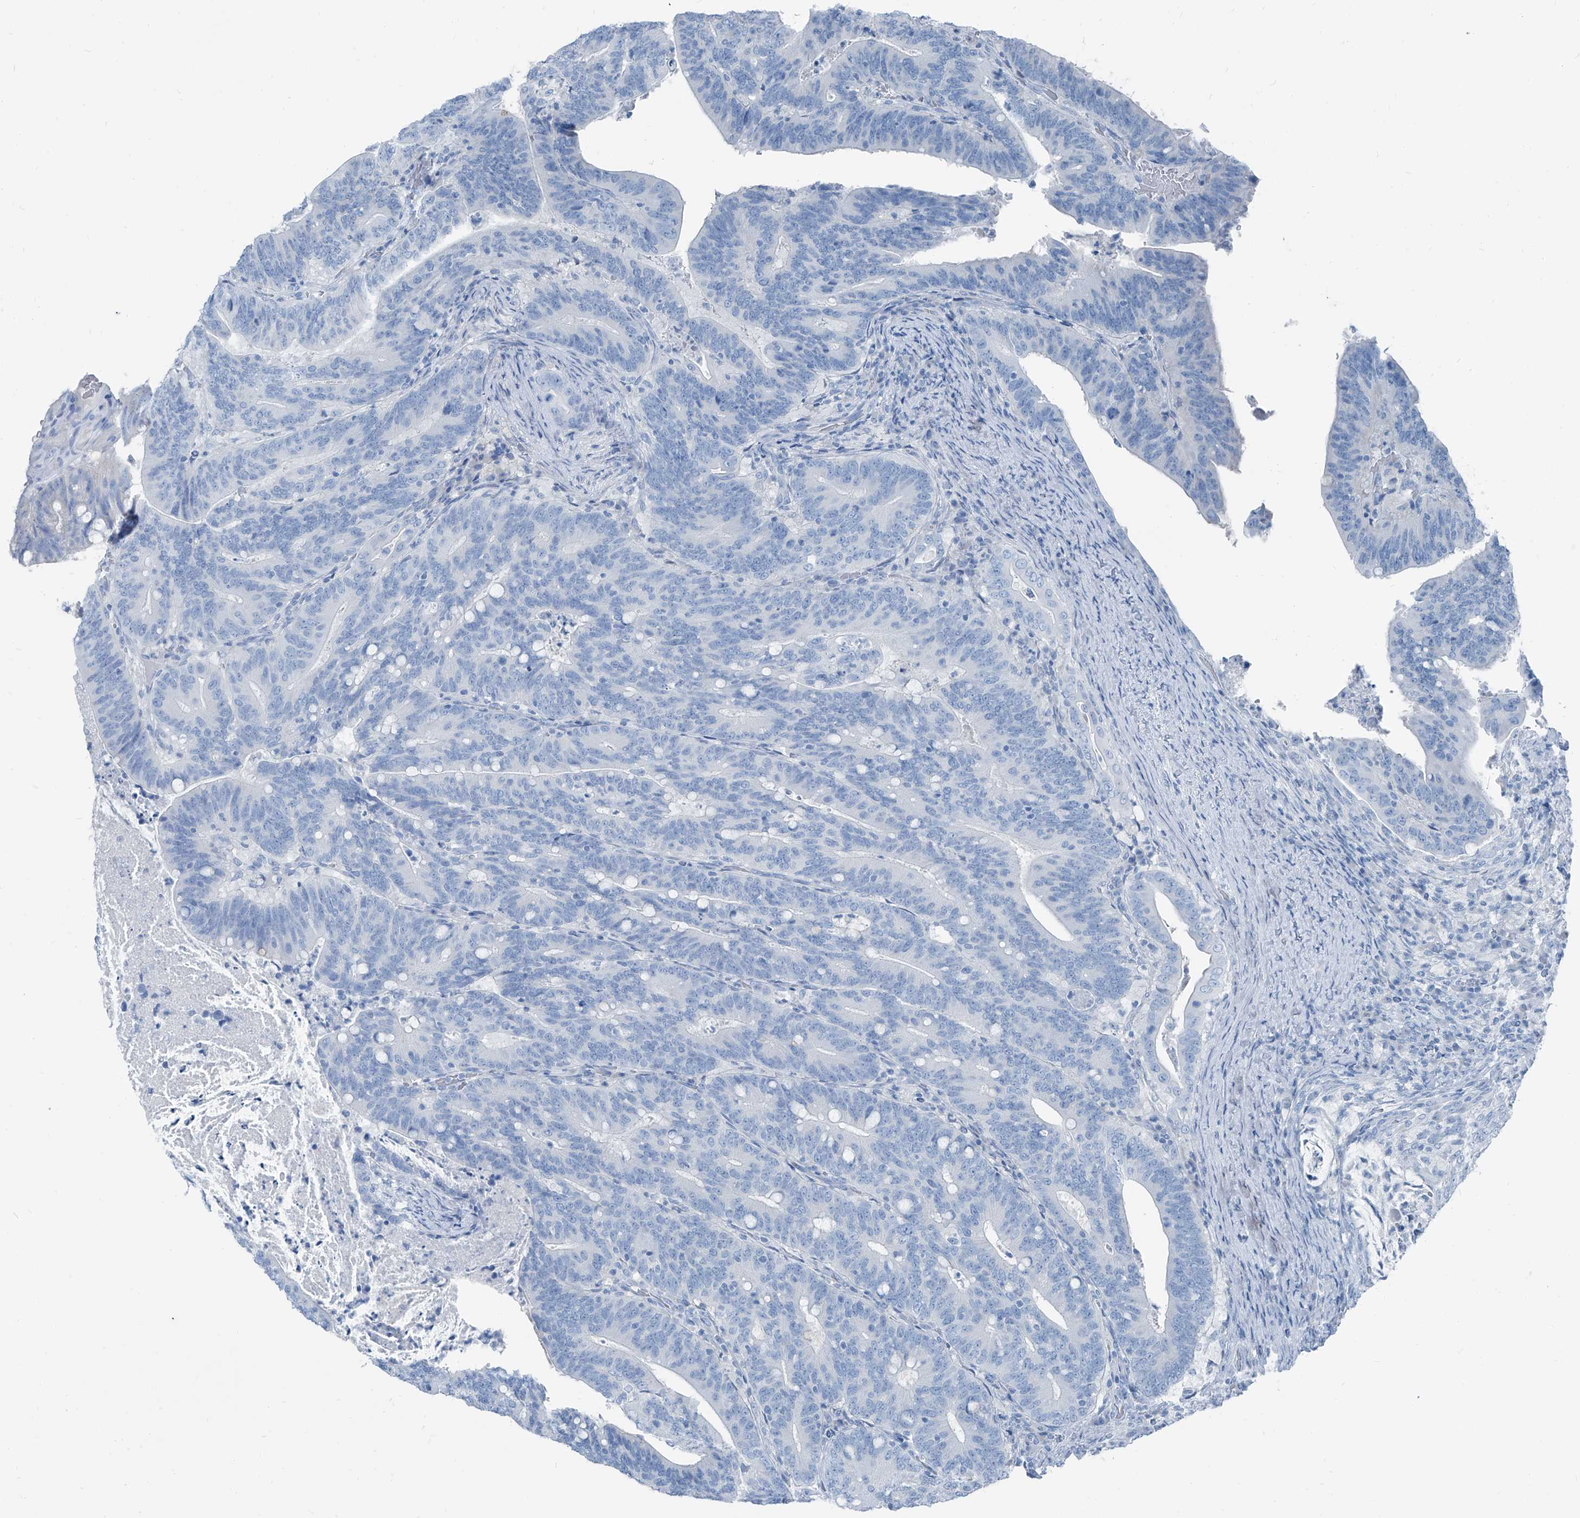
{"staining": {"intensity": "negative", "quantity": "none", "location": "none"}, "tissue": "colorectal cancer", "cell_type": "Tumor cells", "image_type": "cancer", "snomed": [{"axis": "morphology", "description": "Adenocarcinoma, NOS"}, {"axis": "topography", "description": "Colon"}], "caption": "Tumor cells are negative for protein expression in human colorectal cancer (adenocarcinoma).", "gene": "RGN", "patient": {"sex": "female", "age": 66}}